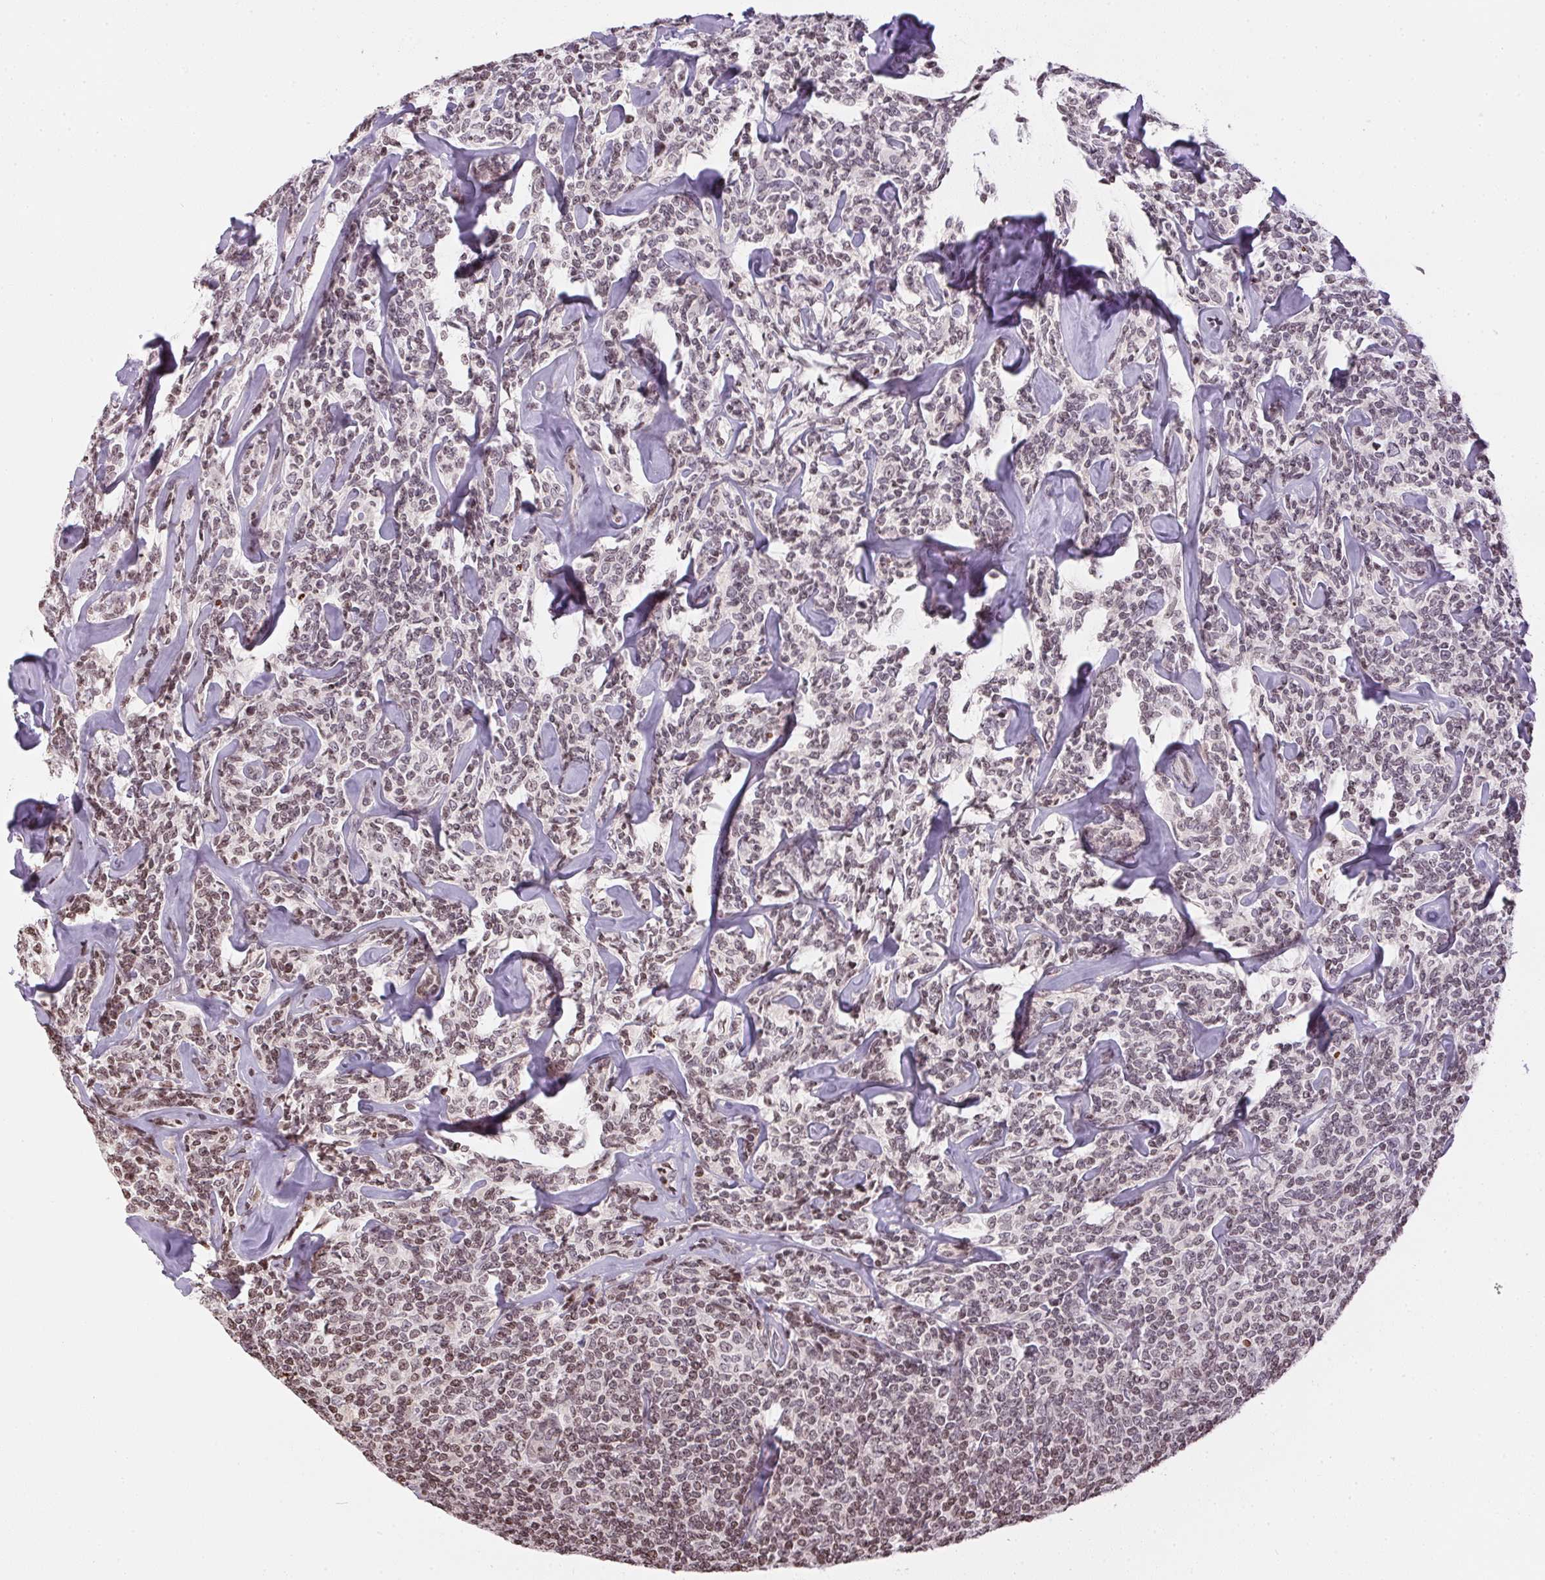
{"staining": {"intensity": "weak", "quantity": "25%-75%", "location": "nuclear"}, "tissue": "lymphoma", "cell_type": "Tumor cells", "image_type": "cancer", "snomed": [{"axis": "morphology", "description": "Malignant lymphoma, non-Hodgkin's type, Low grade"}, {"axis": "topography", "description": "Lymph node"}], "caption": "Lymphoma stained with immunohistochemistry (IHC) shows weak nuclear staining in about 25%-75% of tumor cells.", "gene": "RNF181", "patient": {"sex": "female", "age": 56}}